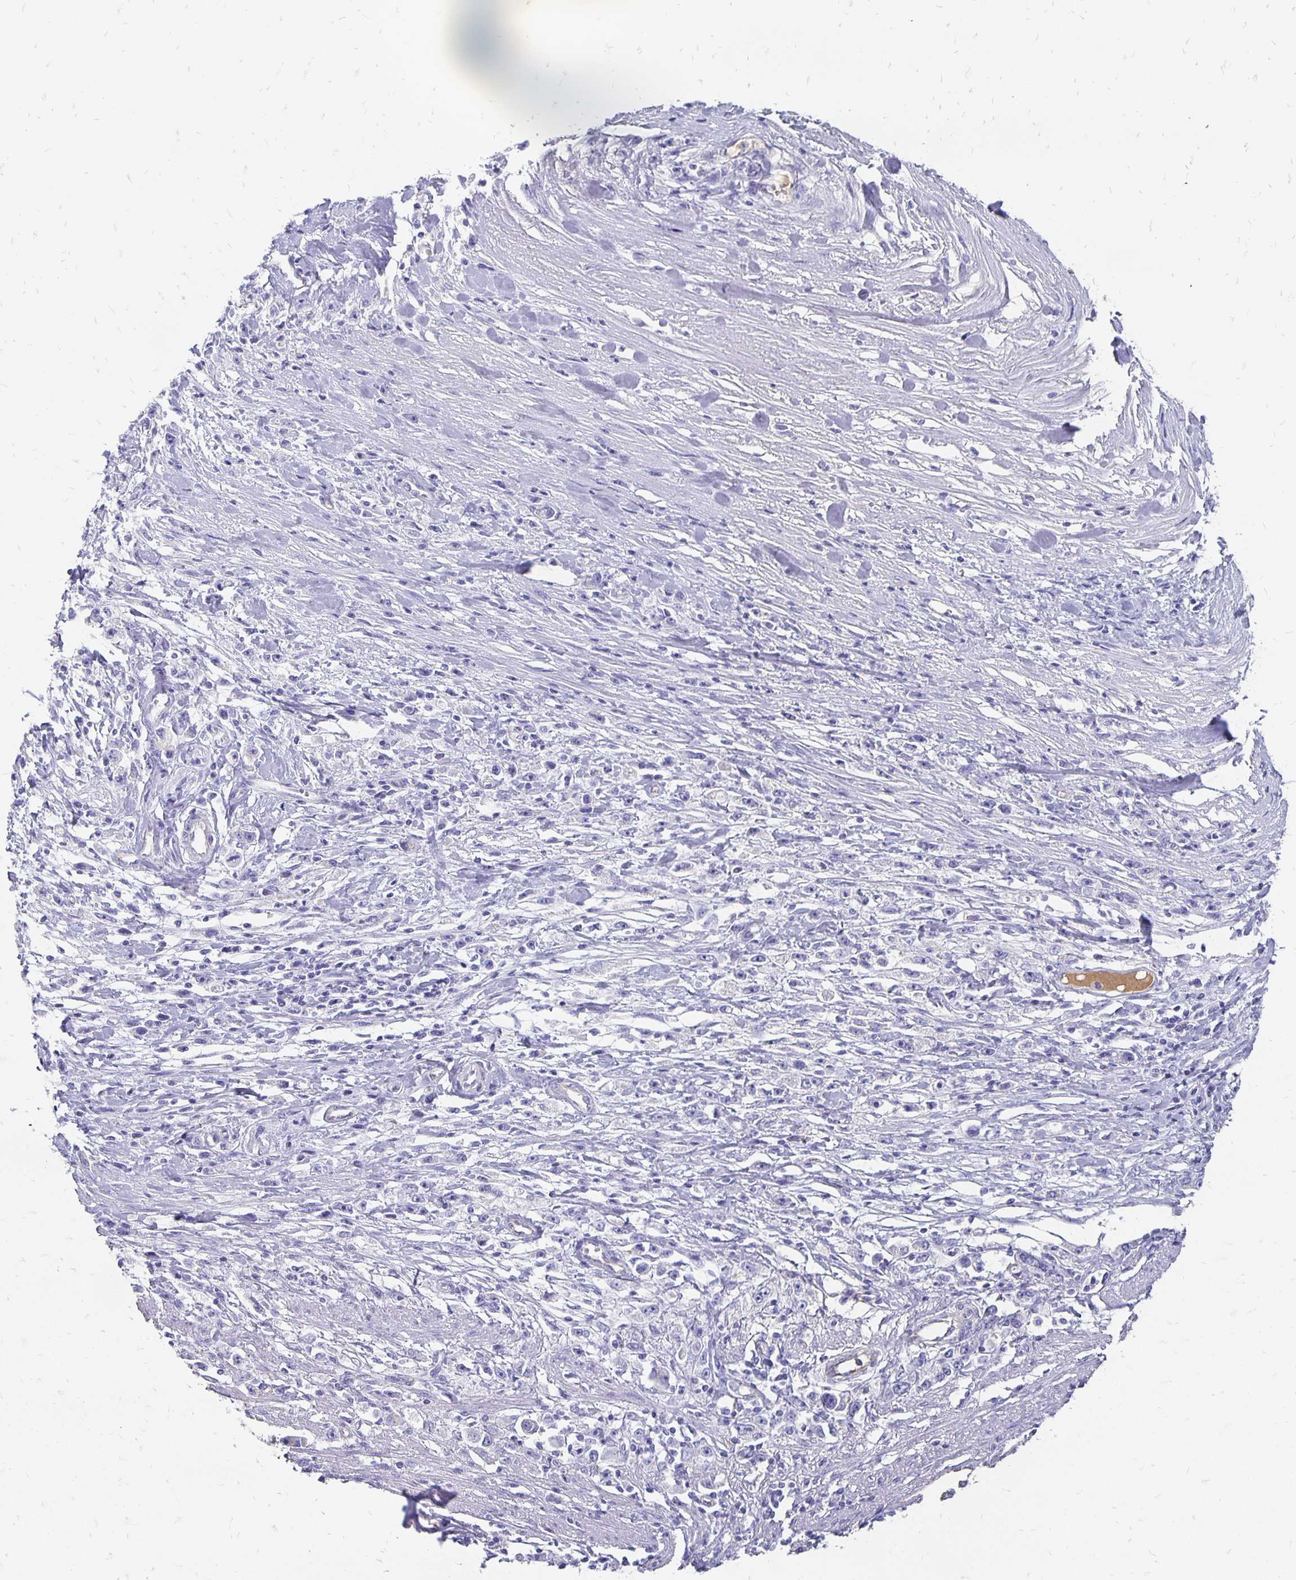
{"staining": {"intensity": "negative", "quantity": "none", "location": "none"}, "tissue": "stomach cancer", "cell_type": "Tumor cells", "image_type": "cancer", "snomed": [{"axis": "morphology", "description": "Adenocarcinoma, NOS"}, {"axis": "topography", "description": "Stomach"}], "caption": "Immunohistochemical staining of human stomach cancer displays no significant expression in tumor cells.", "gene": "APOB", "patient": {"sex": "female", "age": 59}}